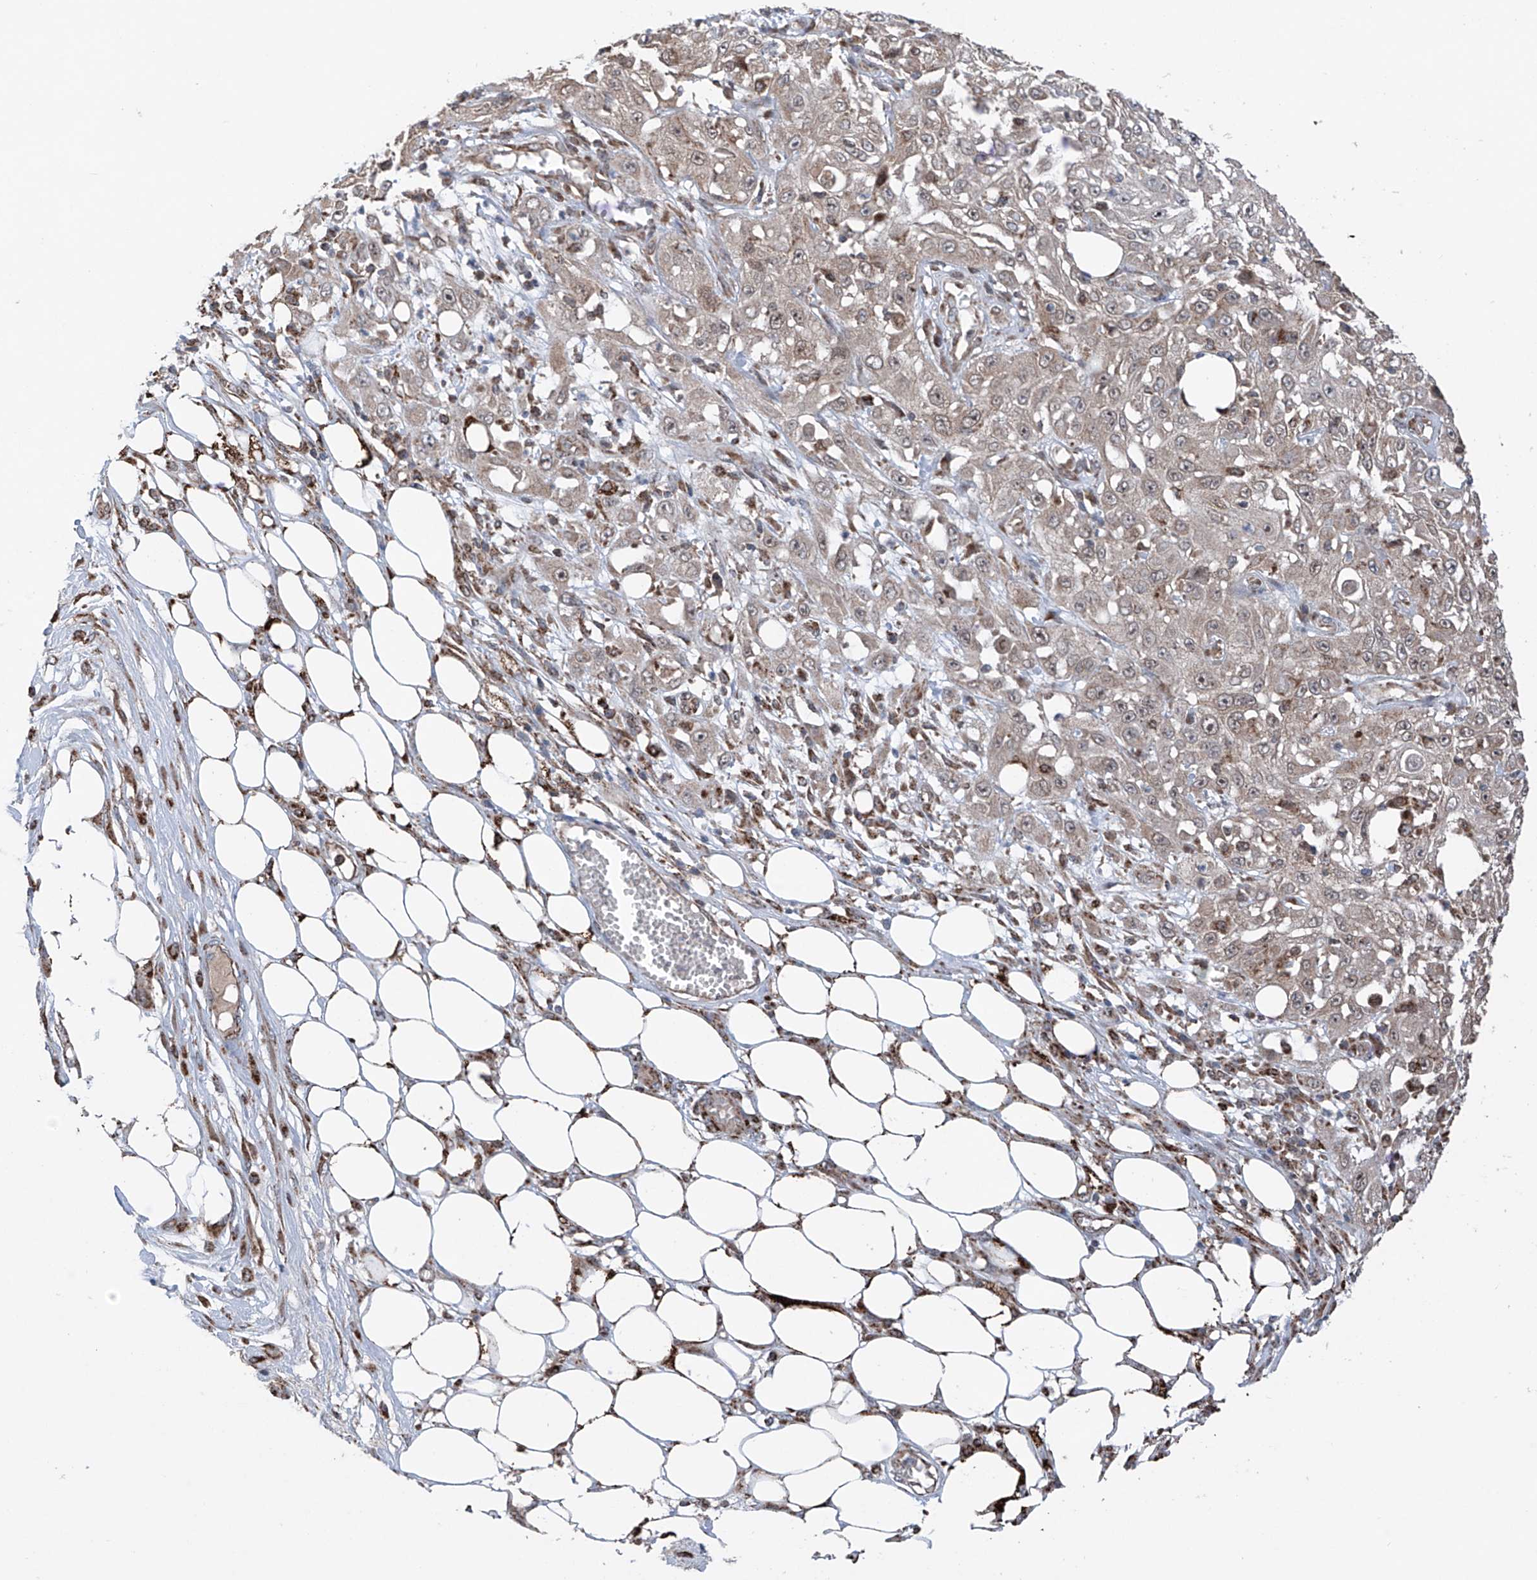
{"staining": {"intensity": "weak", "quantity": "<25%", "location": "cytoplasmic/membranous"}, "tissue": "skin cancer", "cell_type": "Tumor cells", "image_type": "cancer", "snomed": [{"axis": "morphology", "description": "Squamous cell carcinoma, NOS"}, {"axis": "morphology", "description": "Squamous cell carcinoma, metastatic, NOS"}, {"axis": "topography", "description": "Skin"}, {"axis": "topography", "description": "Lymph node"}], "caption": "Immunohistochemistry (IHC) histopathology image of human skin metastatic squamous cell carcinoma stained for a protein (brown), which demonstrates no expression in tumor cells.", "gene": "SAMD3", "patient": {"sex": "male", "age": 75}}